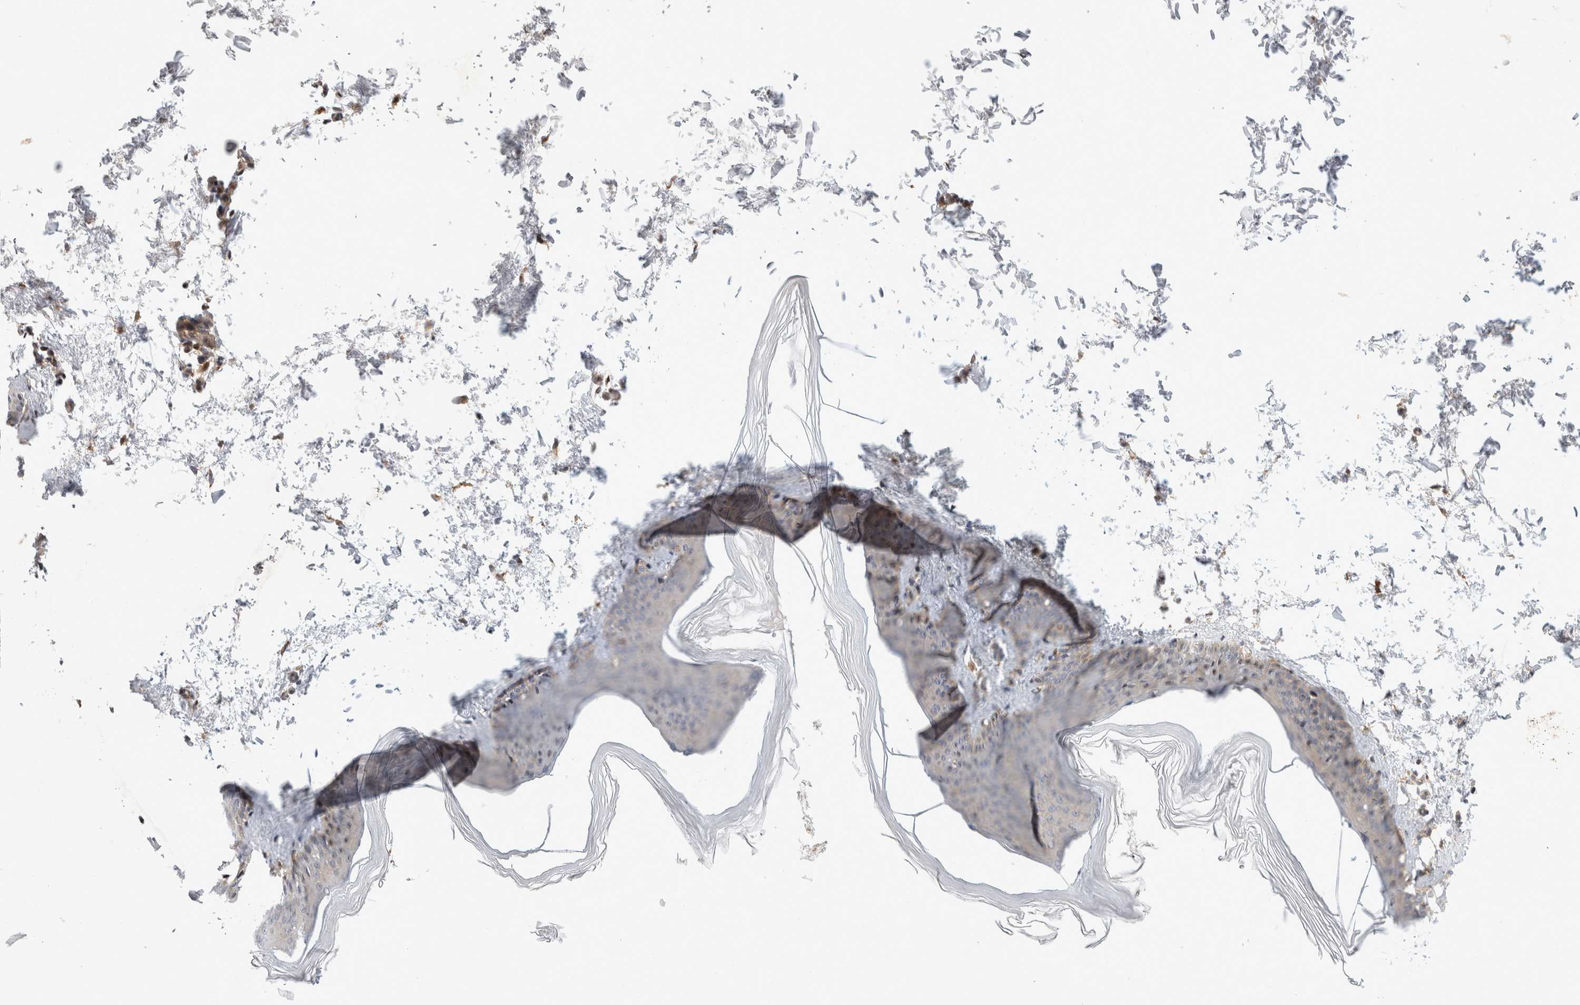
{"staining": {"intensity": "moderate", "quantity": ">75%", "location": "cytoplasmic/membranous"}, "tissue": "skin", "cell_type": "Fibroblasts", "image_type": "normal", "snomed": [{"axis": "morphology", "description": "Normal tissue, NOS"}, {"axis": "topography", "description": "Skin"}], "caption": "Skin stained with immunohistochemistry (IHC) exhibits moderate cytoplasmic/membranous positivity in approximately >75% of fibroblasts.", "gene": "HTT", "patient": {"sex": "female", "age": 27}}